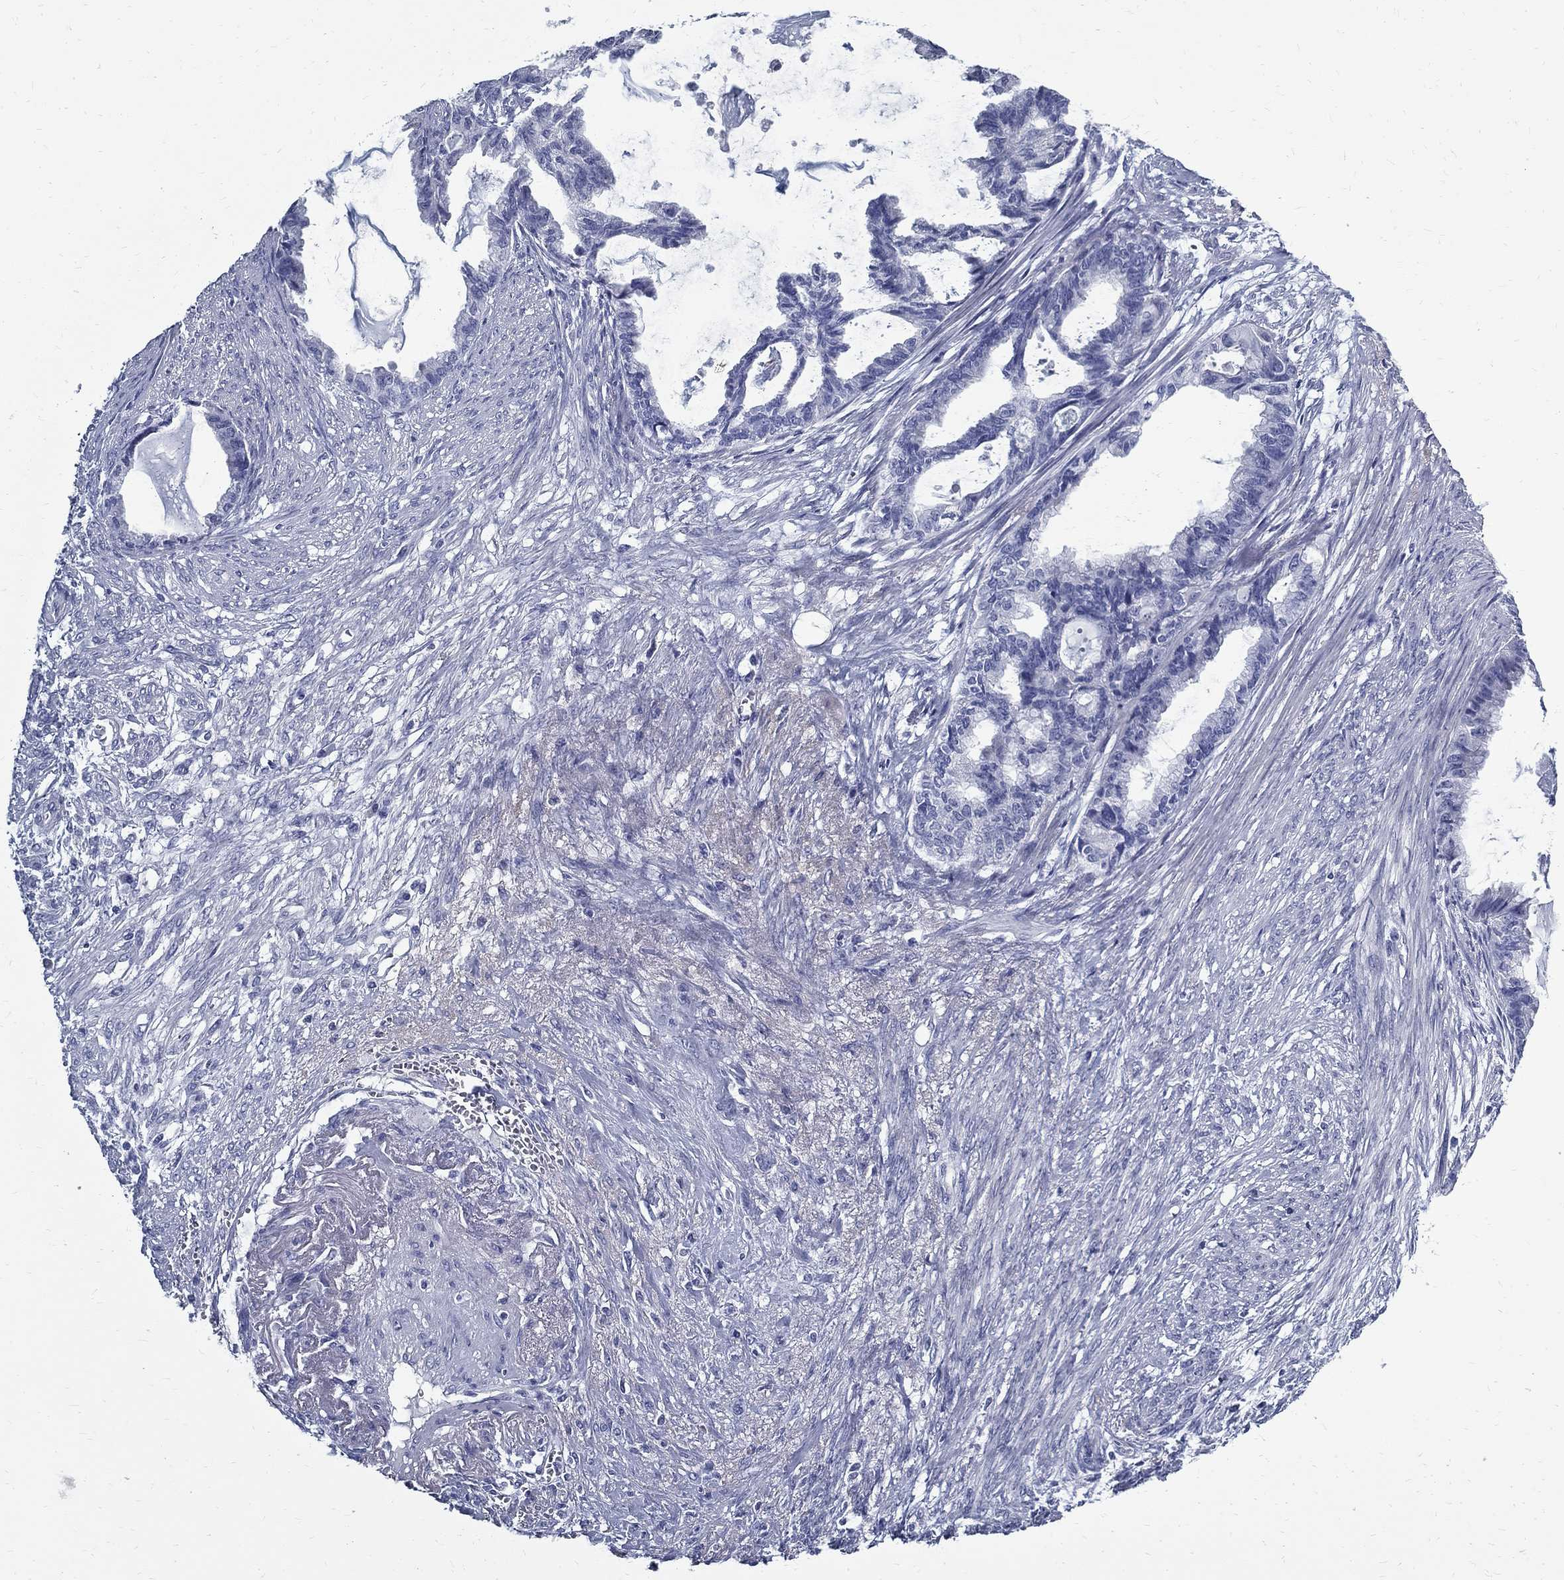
{"staining": {"intensity": "negative", "quantity": "none", "location": "none"}, "tissue": "endometrial cancer", "cell_type": "Tumor cells", "image_type": "cancer", "snomed": [{"axis": "morphology", "description": "Adenocarcinoma, NOS"}, {"axis": "topography", "description": "Endometrium"}], "caption": "Endometrial cancer was stained to show a protein in brown. There is no significant staining in tumor cells.", "gene": "TGM4", "patient": {"sex": "female", "age": 86}}